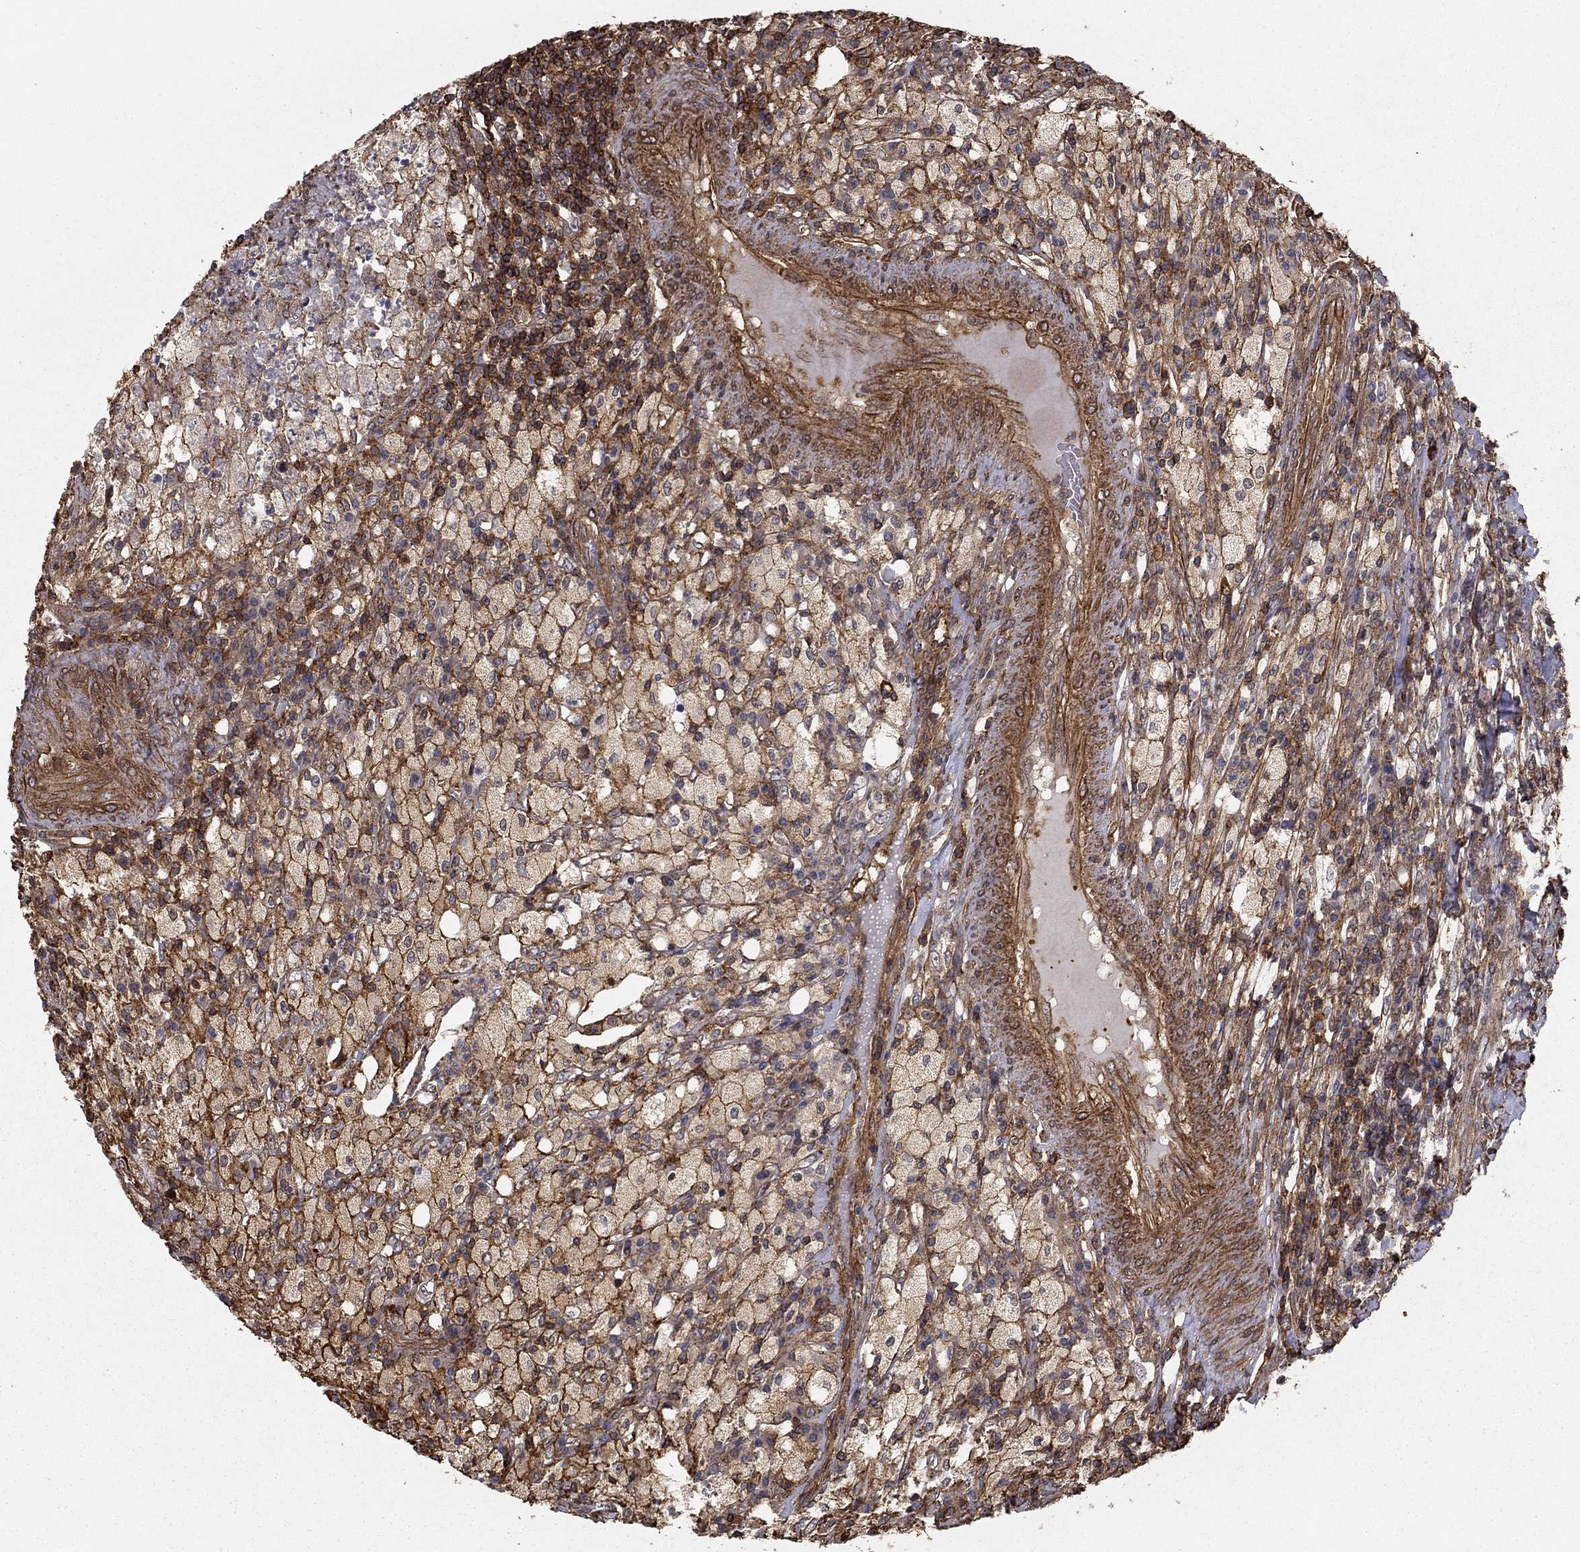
{"staining": {"intensity": "moderate", "quantity": "25%-75%", "location": "cytoplasmic/membranous"}, "tissue": "testis cancer", "cell_type": "Tumor cells", "image_type": "cancer", "snomed": [{"axis": "morphology", "description": "Necrosis, NOS"}, {"axis": "morphology", "description": "Carcinoma, Embryonal, NOS"}, {"axis": "topography", "description": "Testis"}], "caption": "A micrograph showing moderate cytoplasmic/membranous expression in approximately 25%-75% of tumor cells in embryonal carcinoma (testis), as visualized by brown immunohistochemical staining.", "gene": "HABP4", "patient": {"sex": "male", "age": 19}}